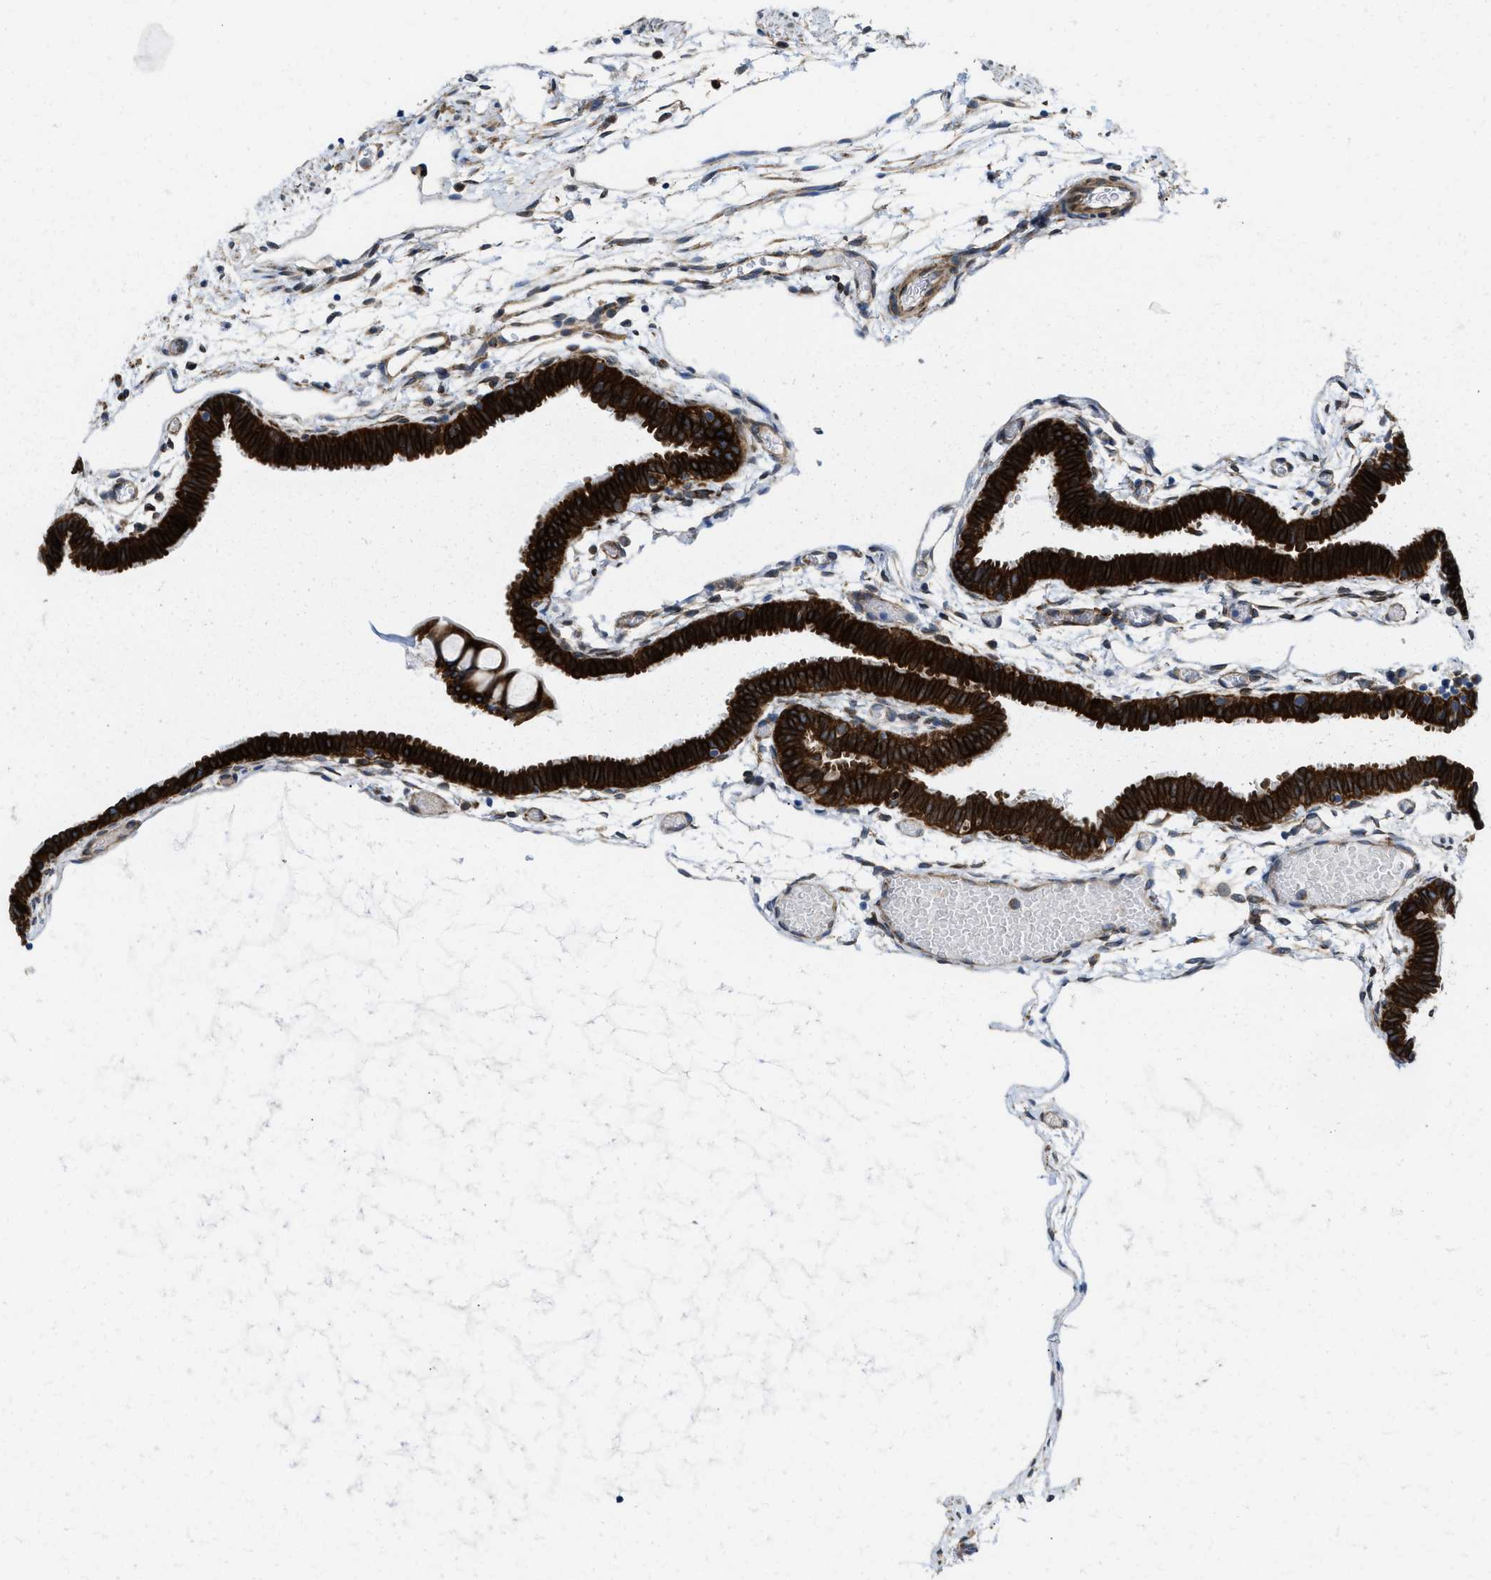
{"staining": {"intensity": "strong", "quantity": ">75%", "location": "cytoplasmic/membranous"}, "tissue": "fallopian tube", "cell_type": "Glandular cells", "image_type": "normal", "snomed": [{"axis": "morphology", "description": "Normal tissue, NOS"}, {"axis": "topography", "description": "Fallopian tube"}], "caption": "Immunohistochemical staining of benign human fallopian tube exhibits strong cytoplasmic/membranous protein expression in about >75% of glandular cells.", "gene": "ERLIN2", "patient": {"sex": "female", "age": 29}}